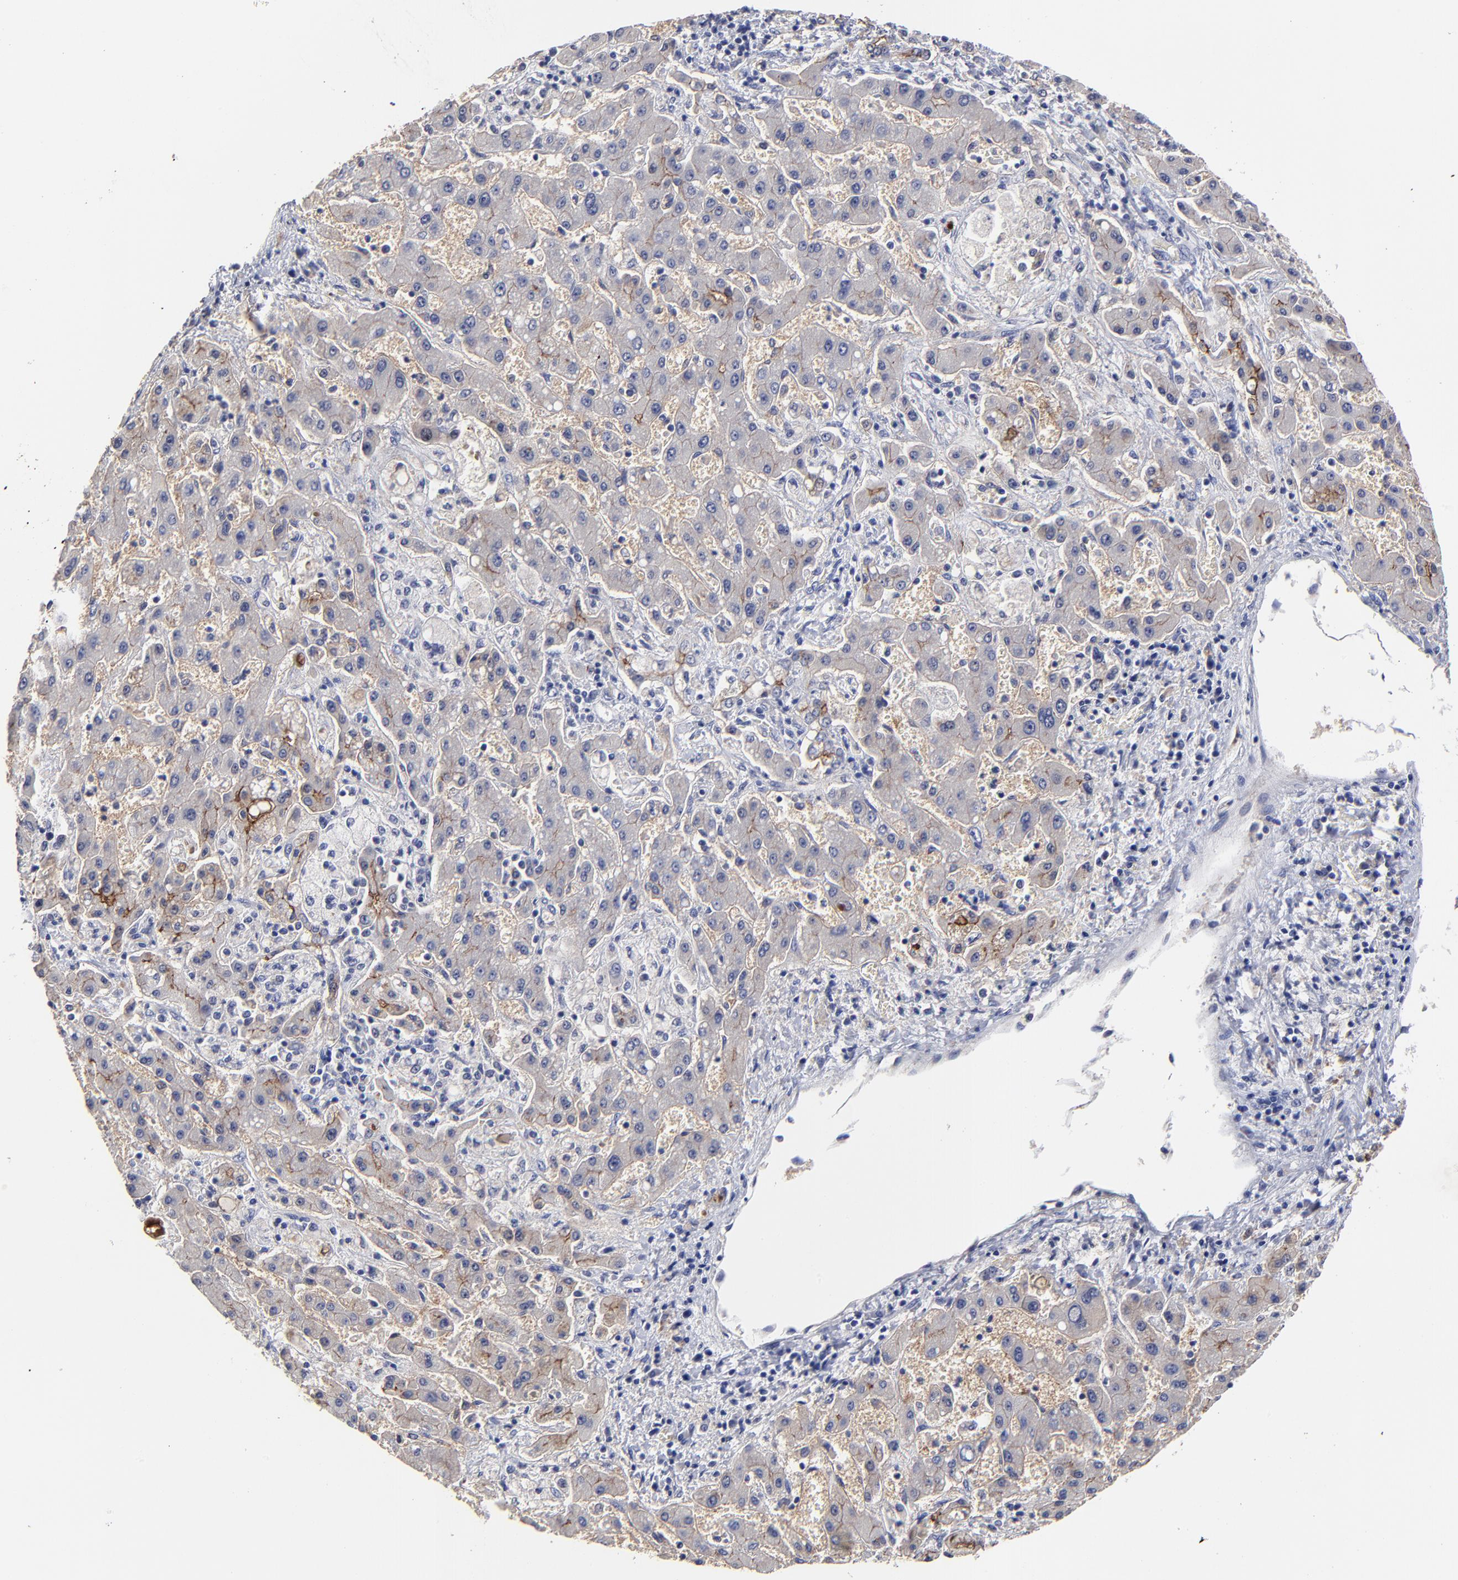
{"staining": {"intensity": "negative", "quantity": "none", "location": "none"}, "tissue": "liver cancer", "cell_type": "Tumor cells", "image_type": "cancer", "snomed": [{"axis": "morphology", "description": "Cholangiocarcinoma"}, {"axis": "topography", "description": "Liver"}], "caption": "DAB immunohistochemical staining of human liver cancer demonstrates no significant positivity in tumor cells.", "gene": "CXADR", "patient": {"sex": "male", "age": 50}}